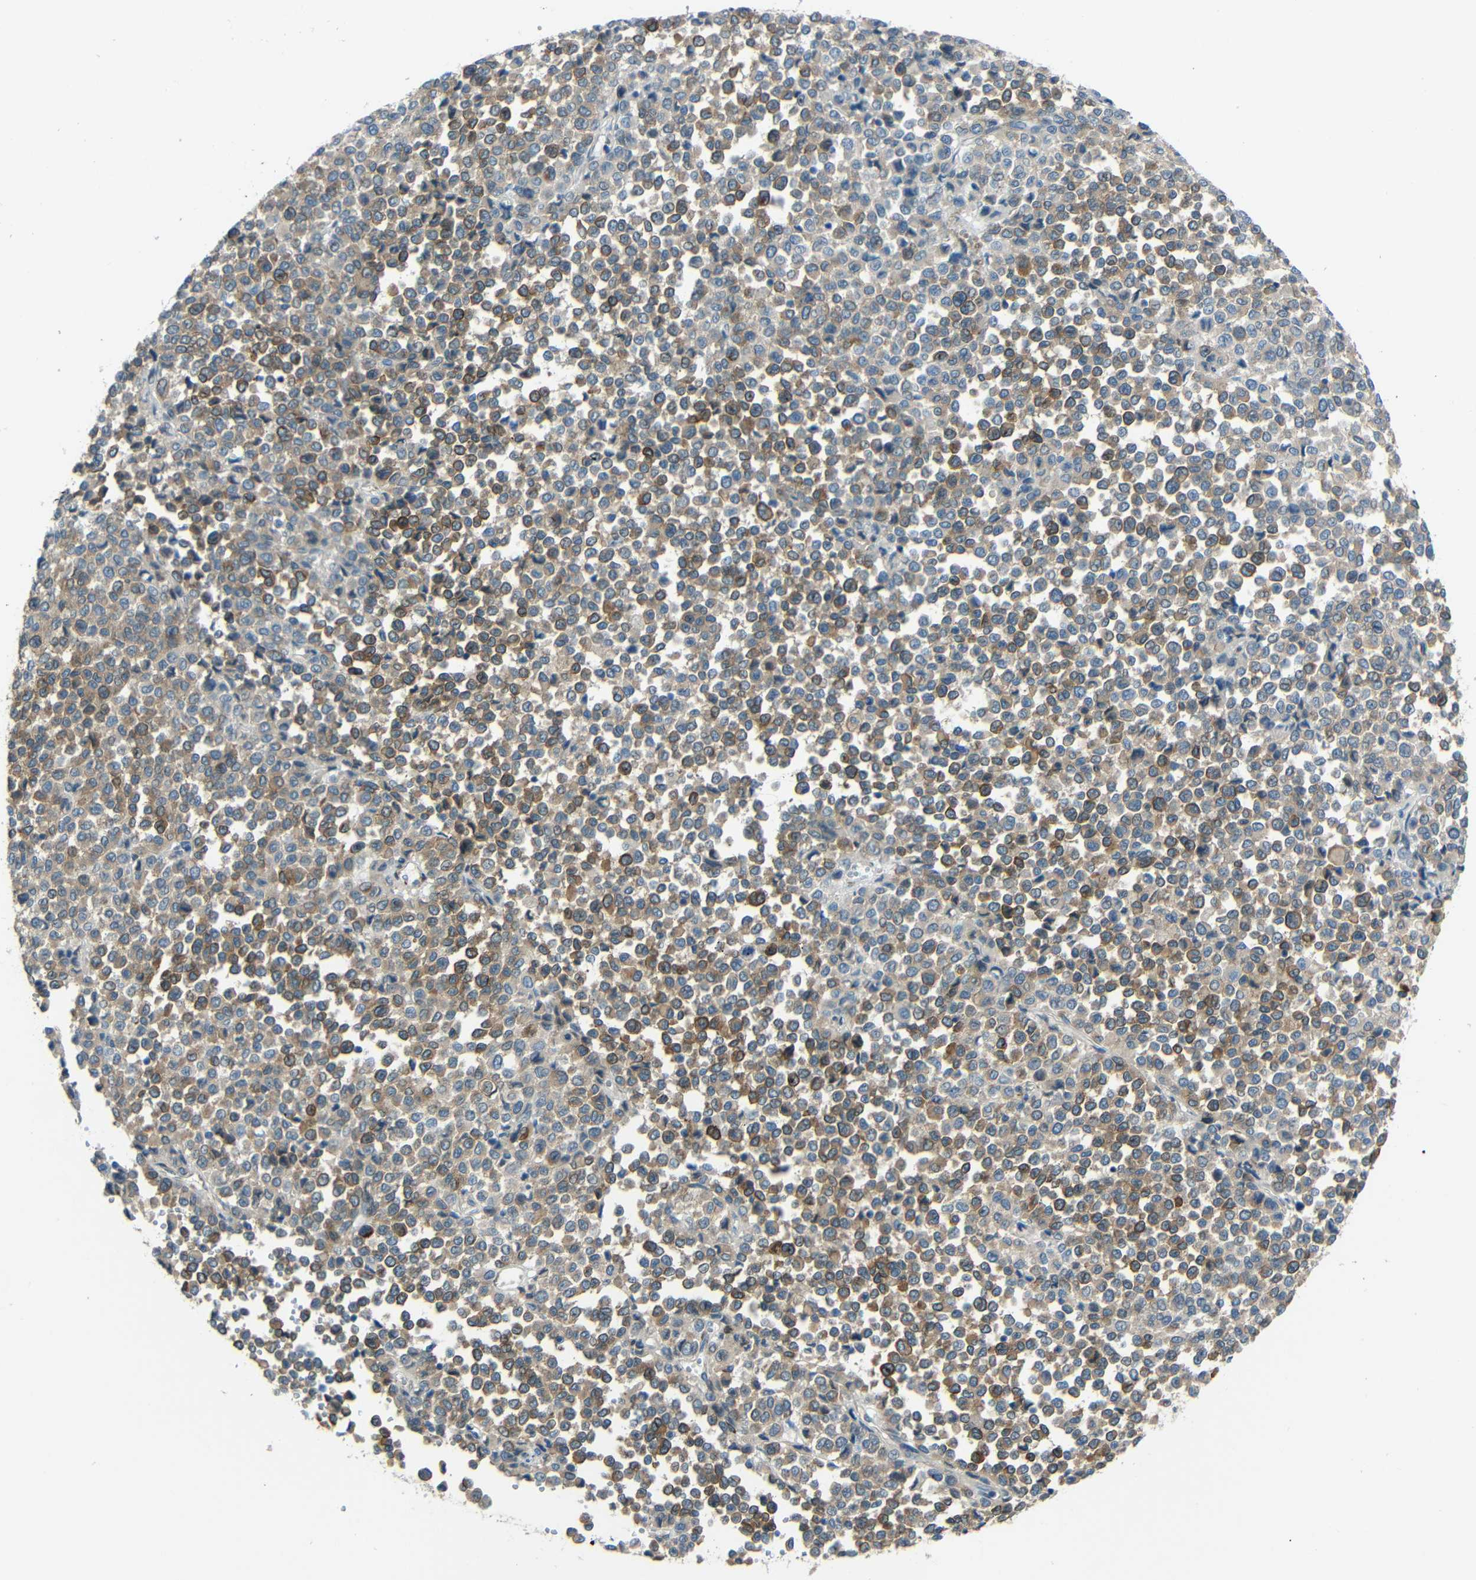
{"staining": {"intensity": "moderate", "quantity": ">75%", "location": "cytoplasmic/membranous"}, "tissue": "melanoma", "cell_type": "Tumor cells", "image_type": "cancer", "snomed": [{"axis": "morphology", "description": "Malignant melanoma, Metastatic site"}, {"axis": "topography", "description": "Pancreas"}], "caption": "The image exhibits a brown stain indicating the presence of a protein in the cytoplasmic/membranous of tumor cells in melanoma.", "gene": "DCLK1", "patient": {"sex": "female", "age": 30}}